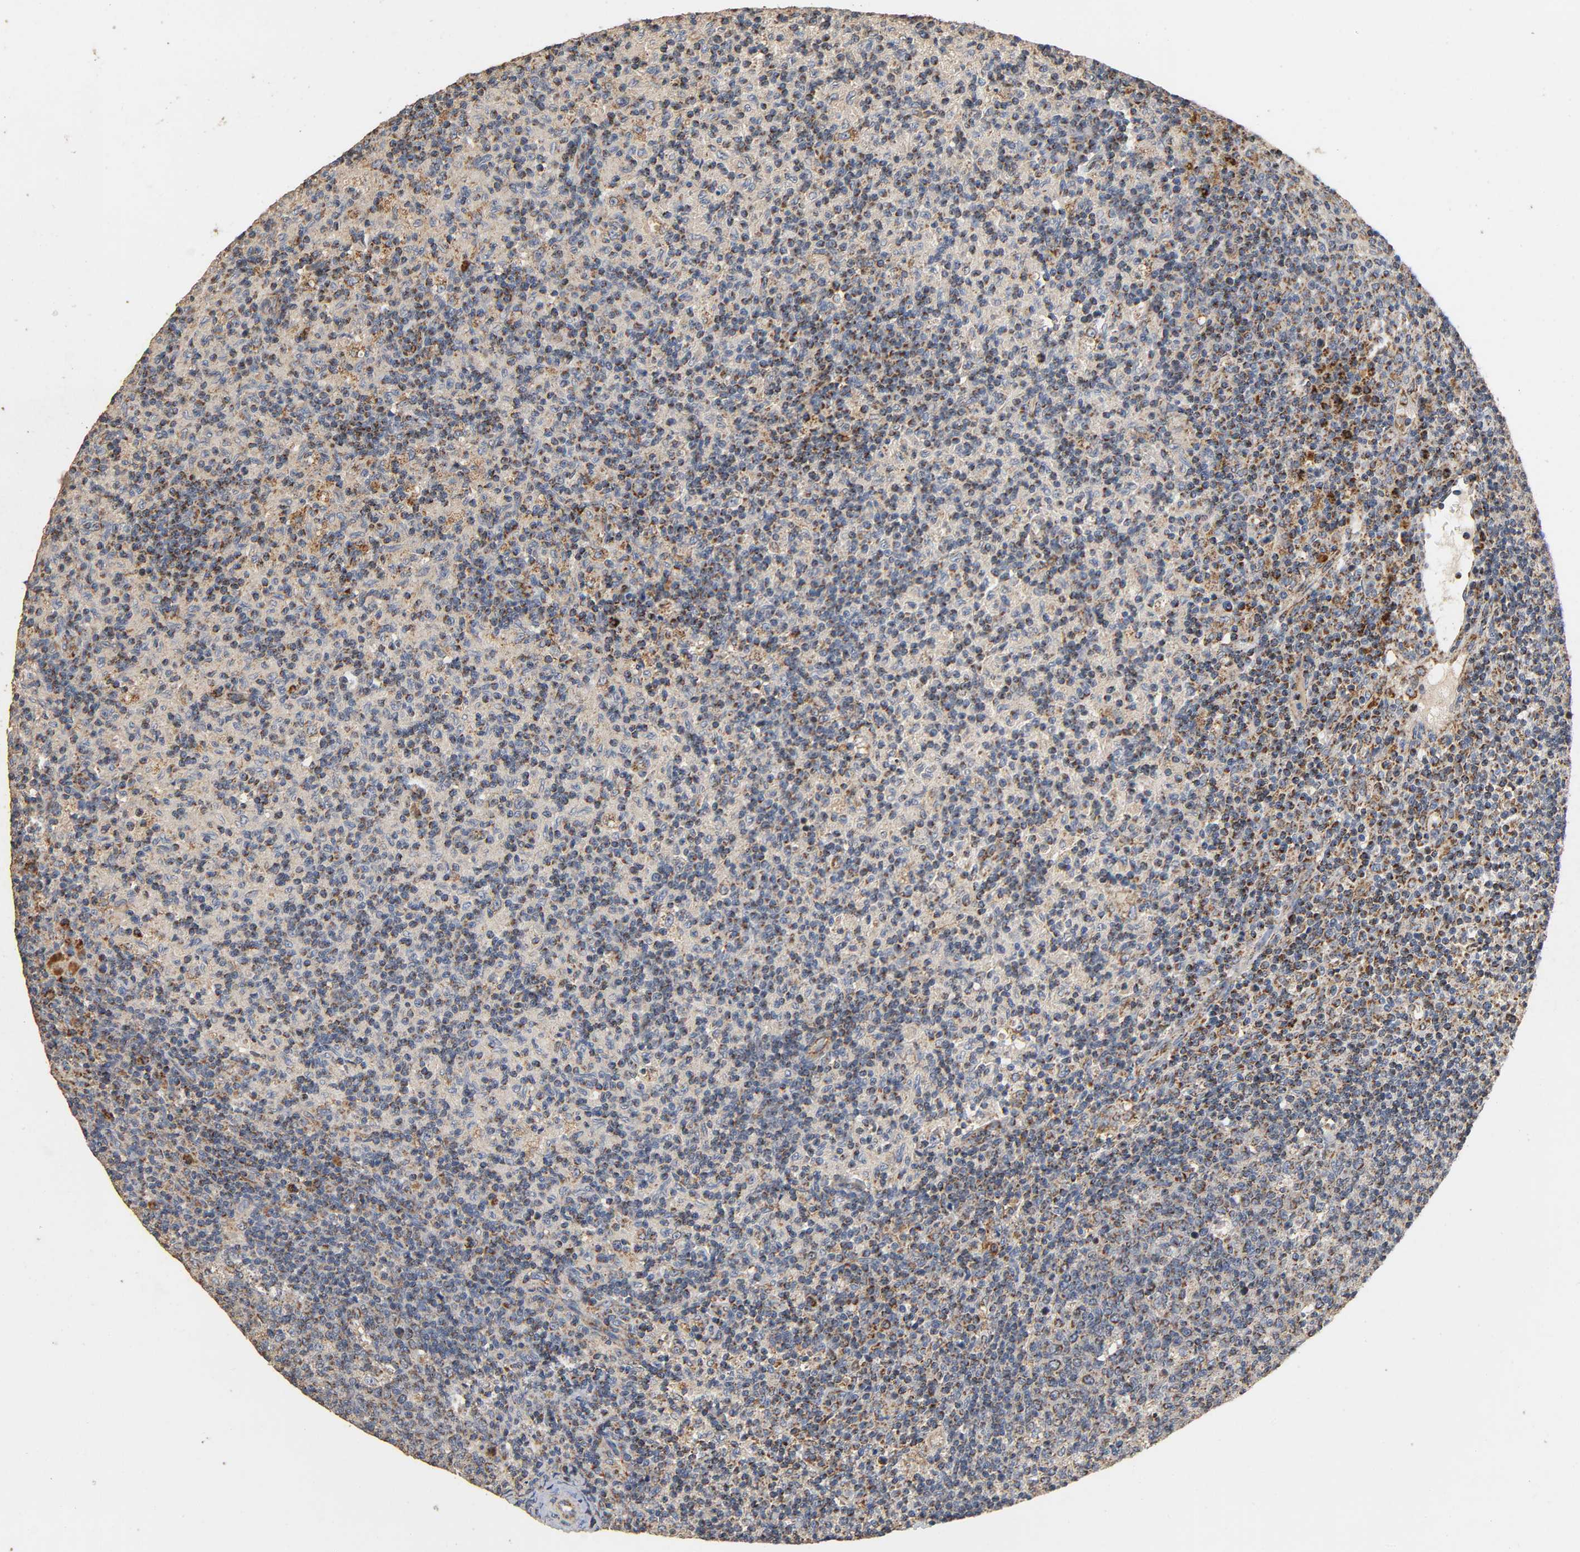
{"staining": {"intensity": "weak", "quantity": ">75%", "location": "cytoplasmic/membranous"}, "tissue": "lymph node", "cell_type": "Germinal center cells", "image_type": "normal", "snomed": [{"axis": "morphology", "description": "Normal tissue, NOS"}, {"axis": "morphology", "description": "Inflammation, NOS"}, {"axis": "topography", "description": "Lymph node"}], "caption": "Weak cytoplasmic/membranous positivity is seen in about >75% of germinal center cells in normal lymph node. (Stains: DAB (3,3'-diaminobenzidine) in brown, nuclei in blue, Microscopy: brightfield microscopy at high magnification).", "gene": "NDUFS3", "patient": {"sex": "male", "age": 55}}